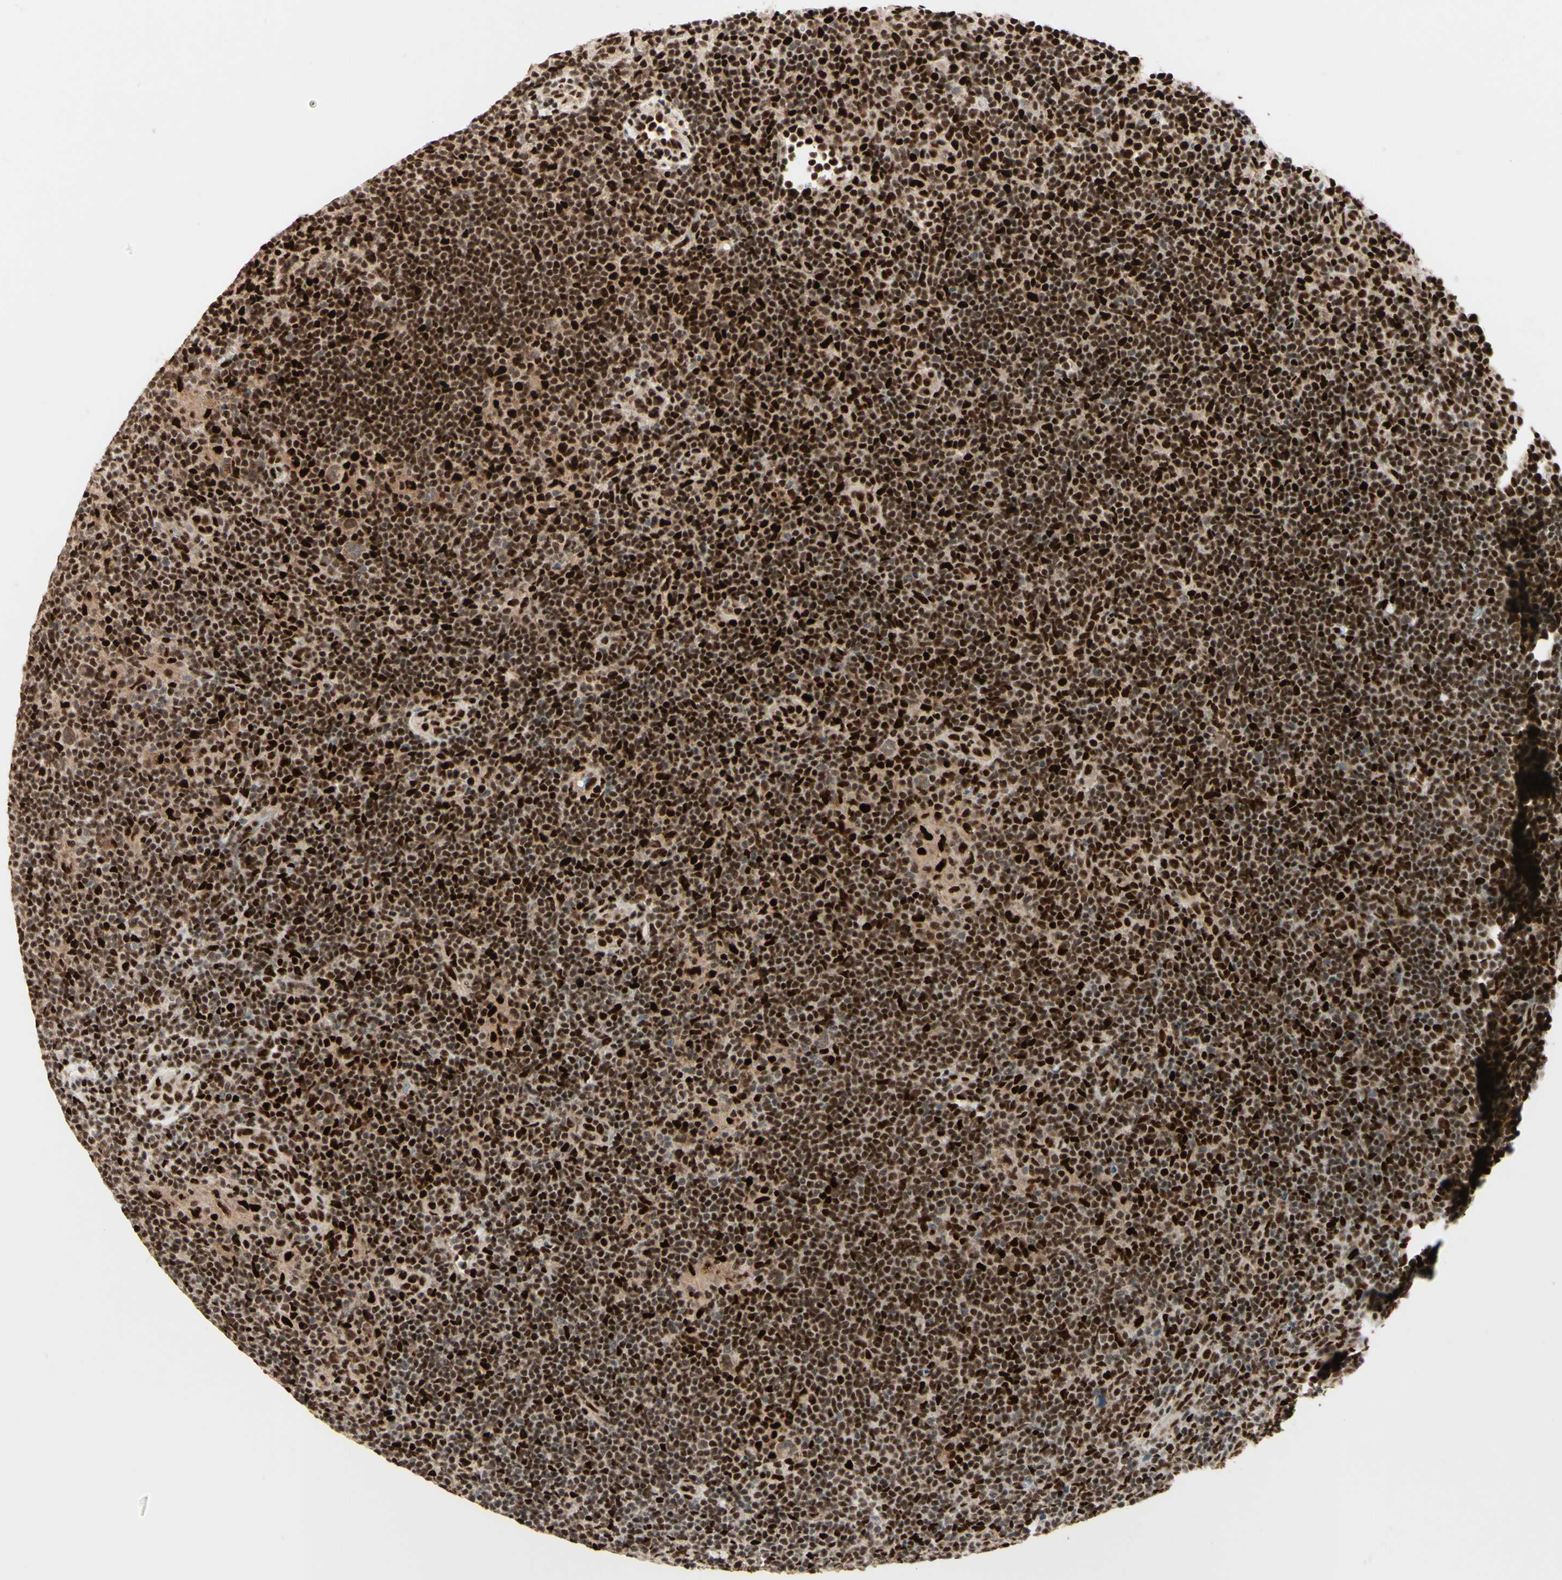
{"staining": {"intensity": "negative", "quantity": "none", "location": "none"}, "tissue": "lymphoma", "cell_type": "Tumor cells", "image_type": "cancer", "snomed": [{"axis": "morphology", "description": "Hodgkin's disease, NOS"}, {"axis": "topography", "description": "Lymph node"}], "caption": "Tumor cells are negative for protein expression in human lymphoma.", "gene": "NR3C1", "patient": {"sex": "female", "age": 57}}